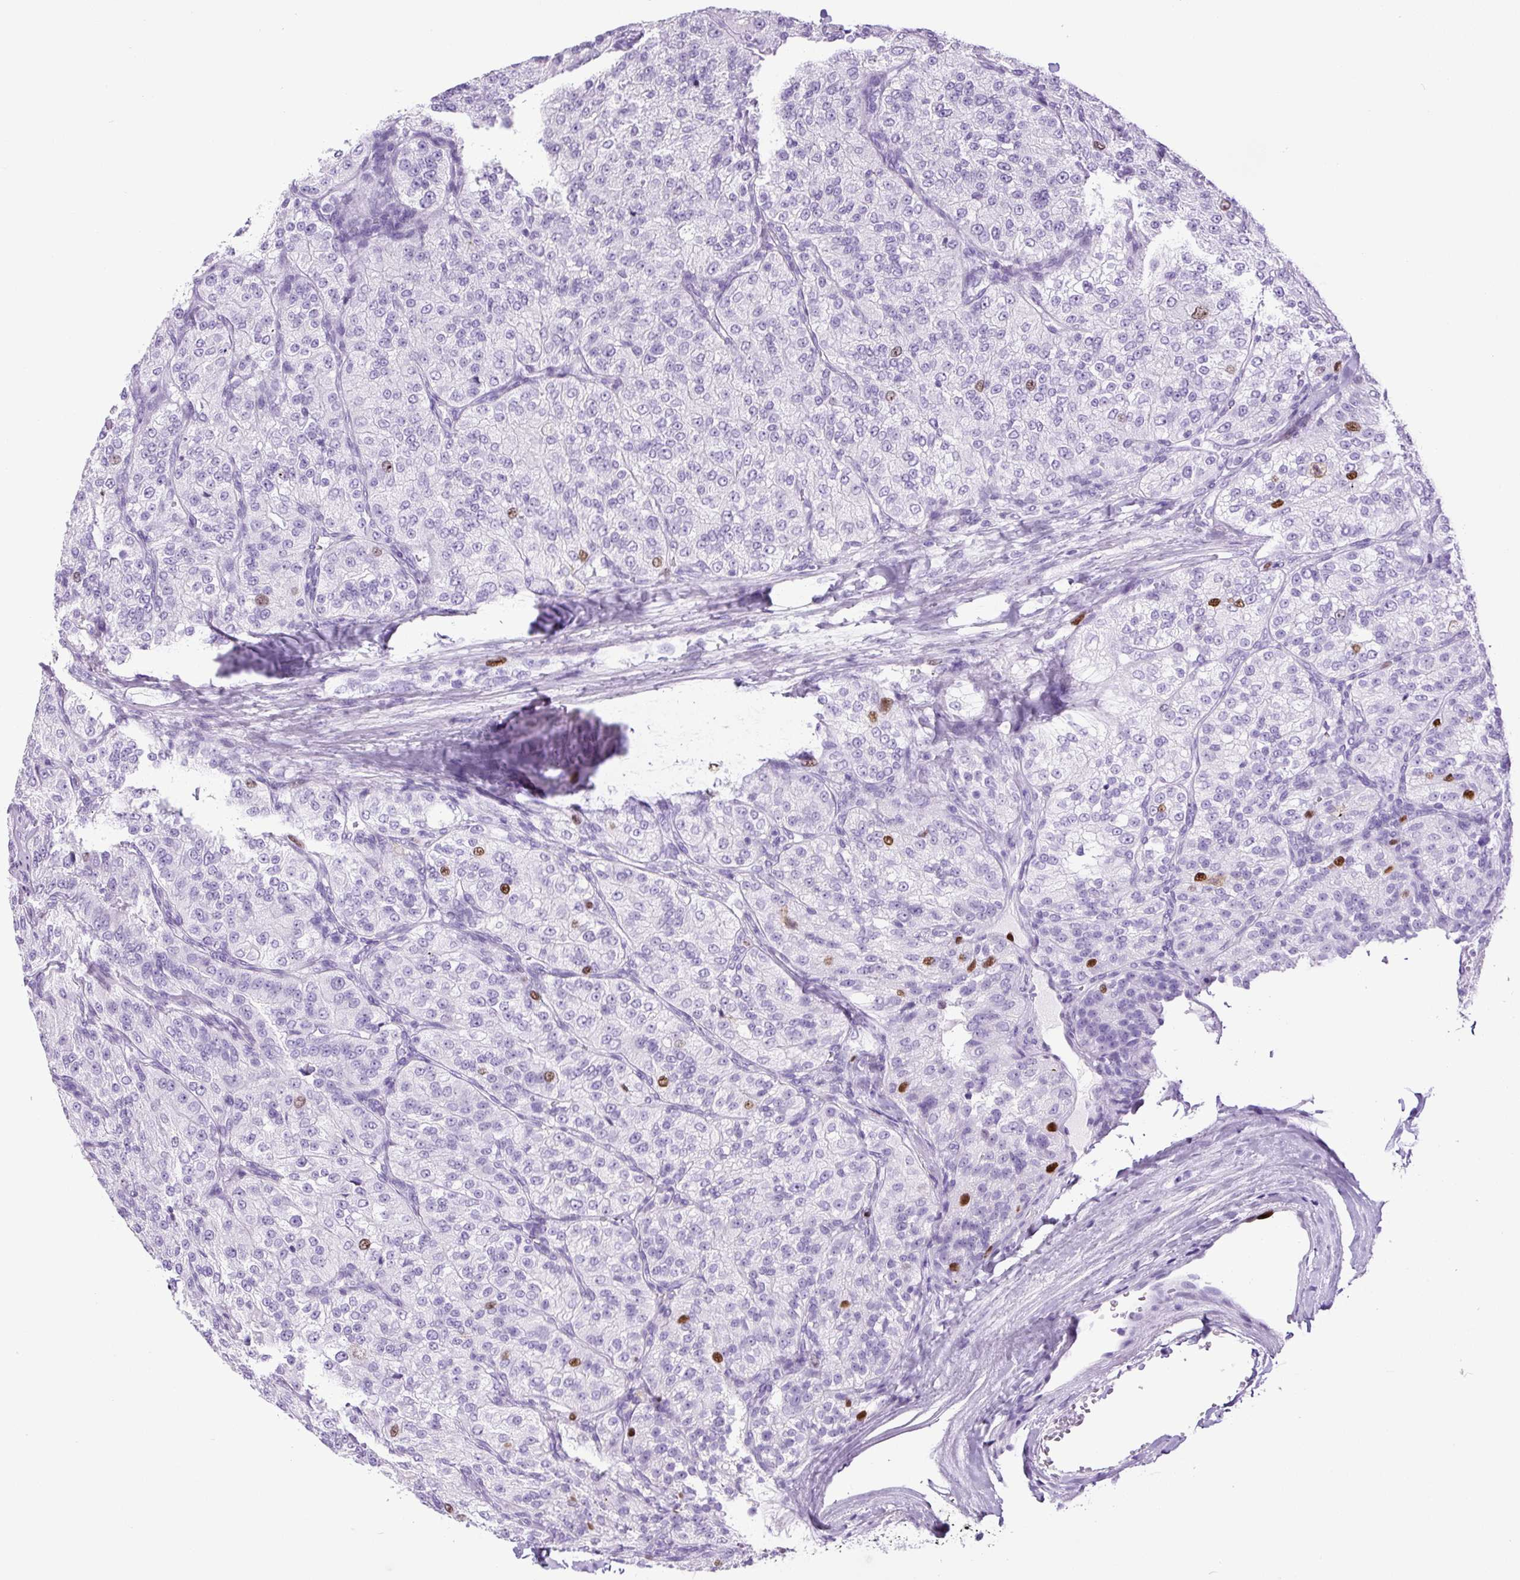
{"staining": {"intensity": "strong", "quantity": "<25%", "location": "nuclear"}, "tissue": "renal cancer", "cell_type": "Tumor cells", "image_type": "cancer", "snomed": [{"axis": "morphology", "description": "Adenocarcinoma, NOS"}, {"axis": "topography", "description": "Kidney"}], "caption": "Human renal cancer (adenocarcinoma) stained with a protein marker shows strong staining in tumor cells.", "gene": "RACGAP1", "patient": {"sex": "female", "age": 63}}